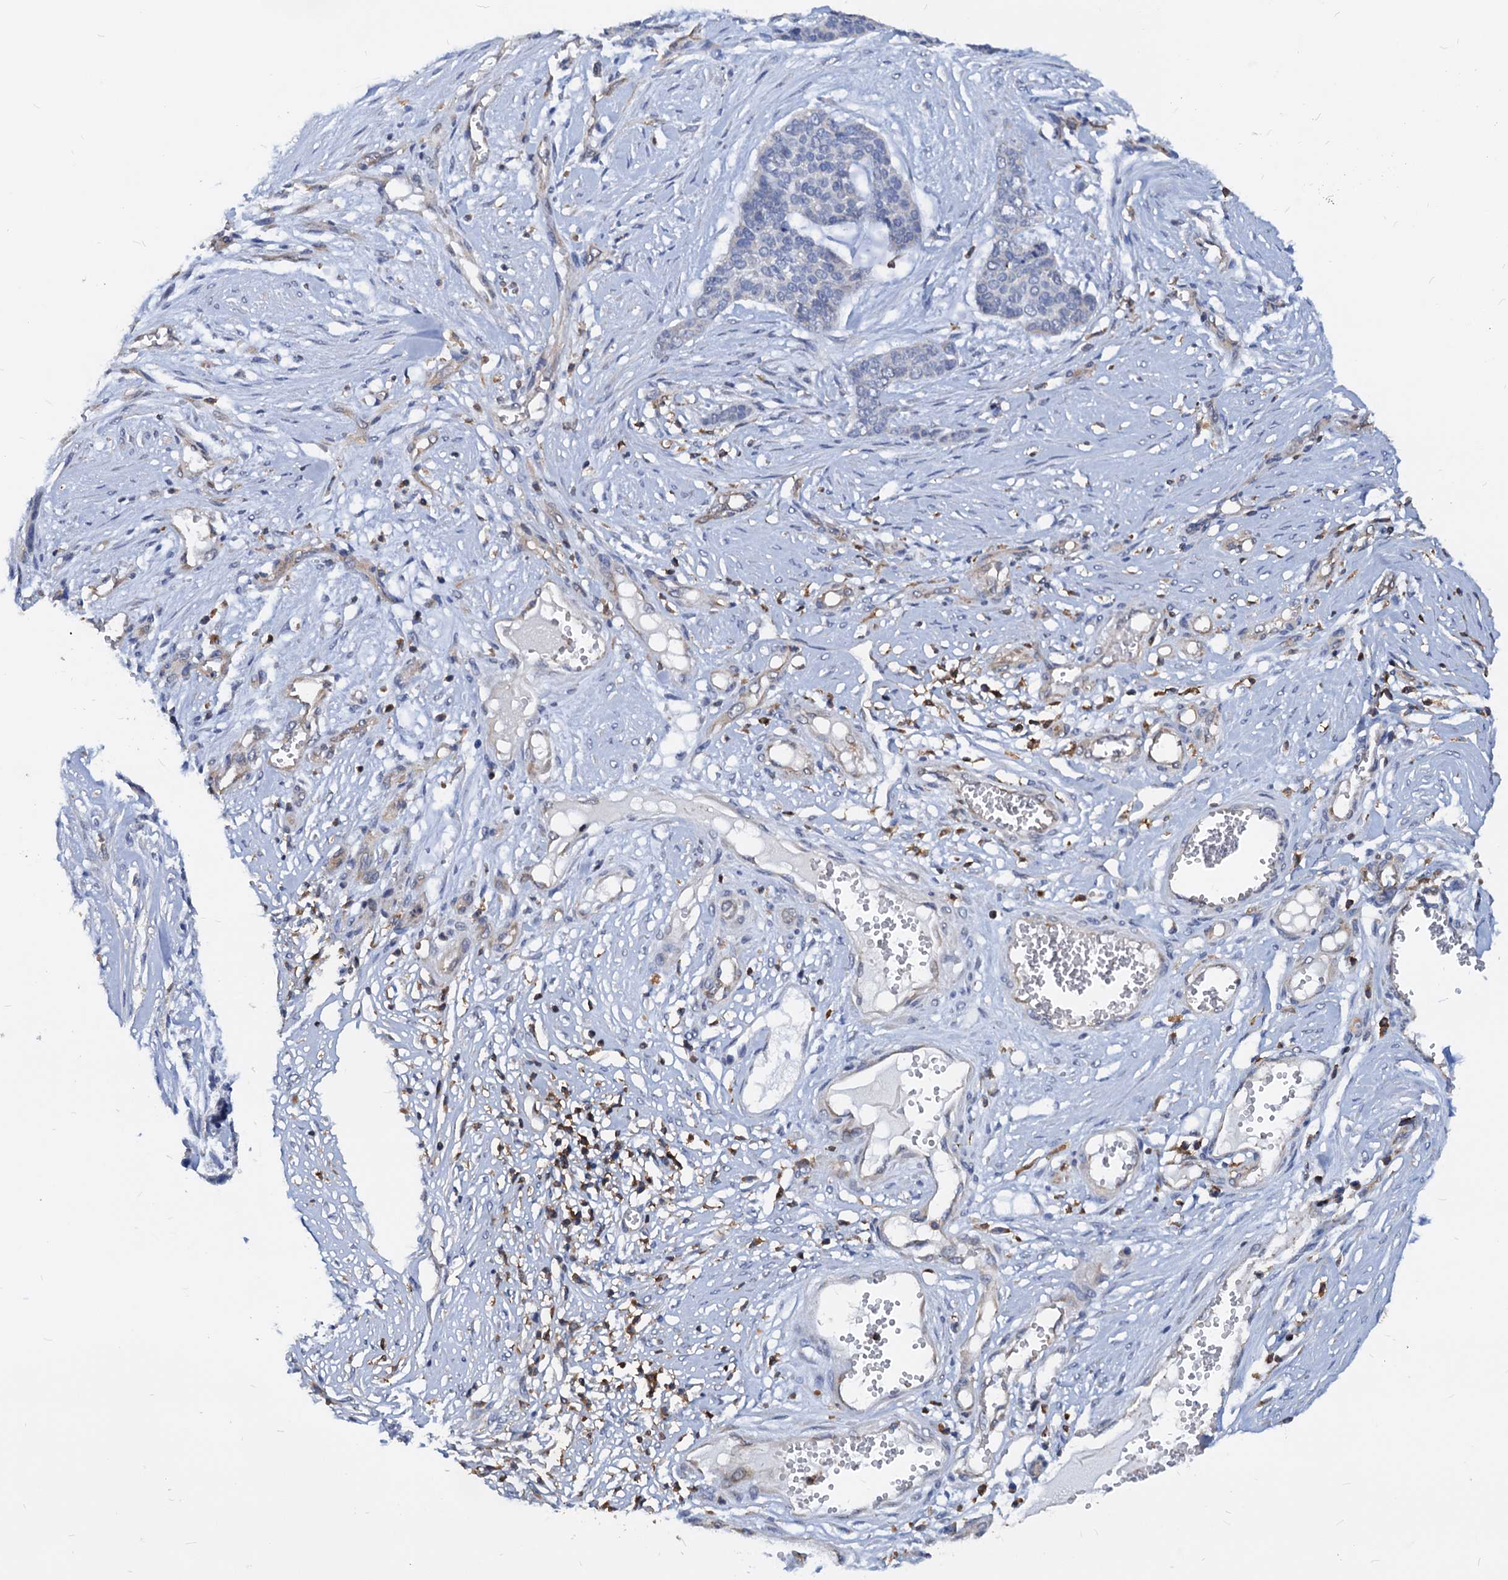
{"staining": {"intensity": "negative", "quantity": "none", "location": "none"}, "tissue": "skin cancer", "cell_type": "Tumor cells", "image_type": "cancer", "snomed": [{"axis": "morphology", "description": "Basal cell carcinoma"}, {"axis": "topography", "description": "Skin"}], "caption": "Tumor cells are negative for brown protein staining in skin cancer. (Brightfield microscopy of DAB immunohistochemistry at high magnification).", "gene": "LCP2", "patient": {"sex": "female", "age": 64}}